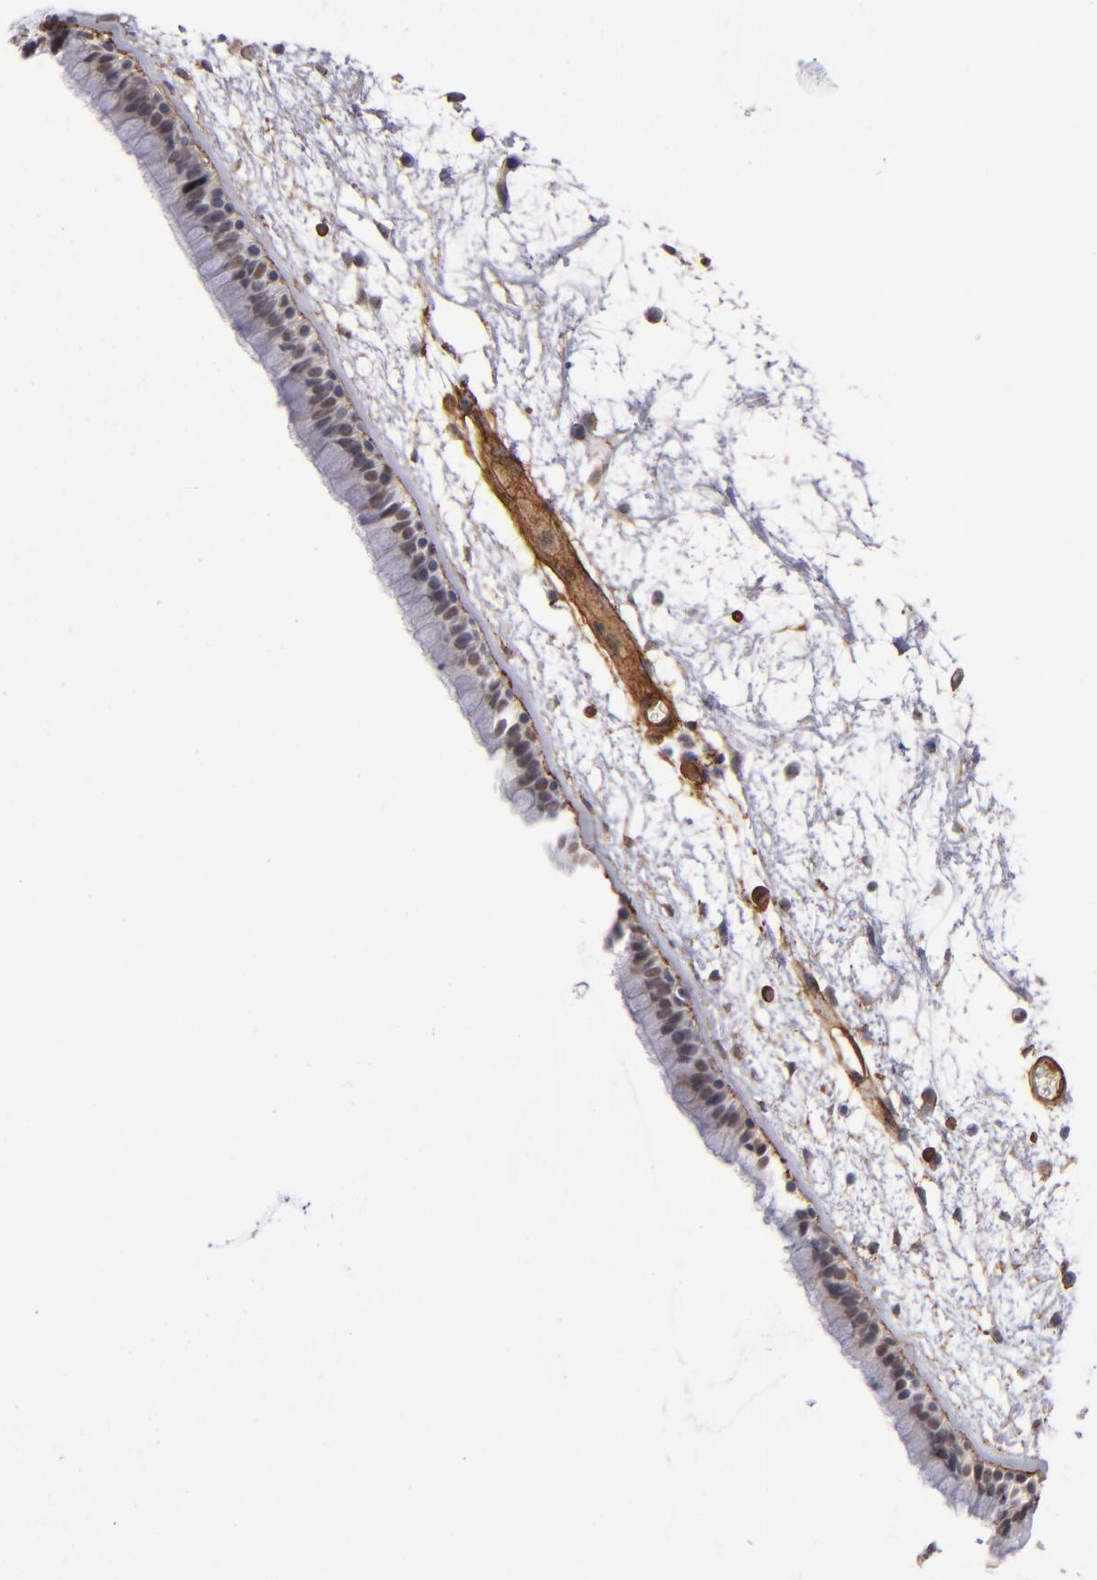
{"staining": {"intensity": "weak", "quantity": "<25%", "location": "cytoplasmic/membranous,nuclear"}, "tissue": "nasopharynx", "cell_type": "Respiratory epithelial cells", "image_type": "normal", "snomed": [{"axis": "morphology", "description": "Normal tissue, NOS"}, {"axis": "morphology", "description": "Inflammation, NOS"}, {"axis": "topography", "description": "Nasopharynx"}], "caption": "A high-resolution photomicrograph shows immunohistochemistry staining of unremarkable nasopharynx, which demonstrates no significant positivity in respiratory epithelial cells. (Immunohistochemistry, brightfield microscopy, high magnification).", "gene": "LAMC1", "patient": {"sex": "male", "age": 48}}